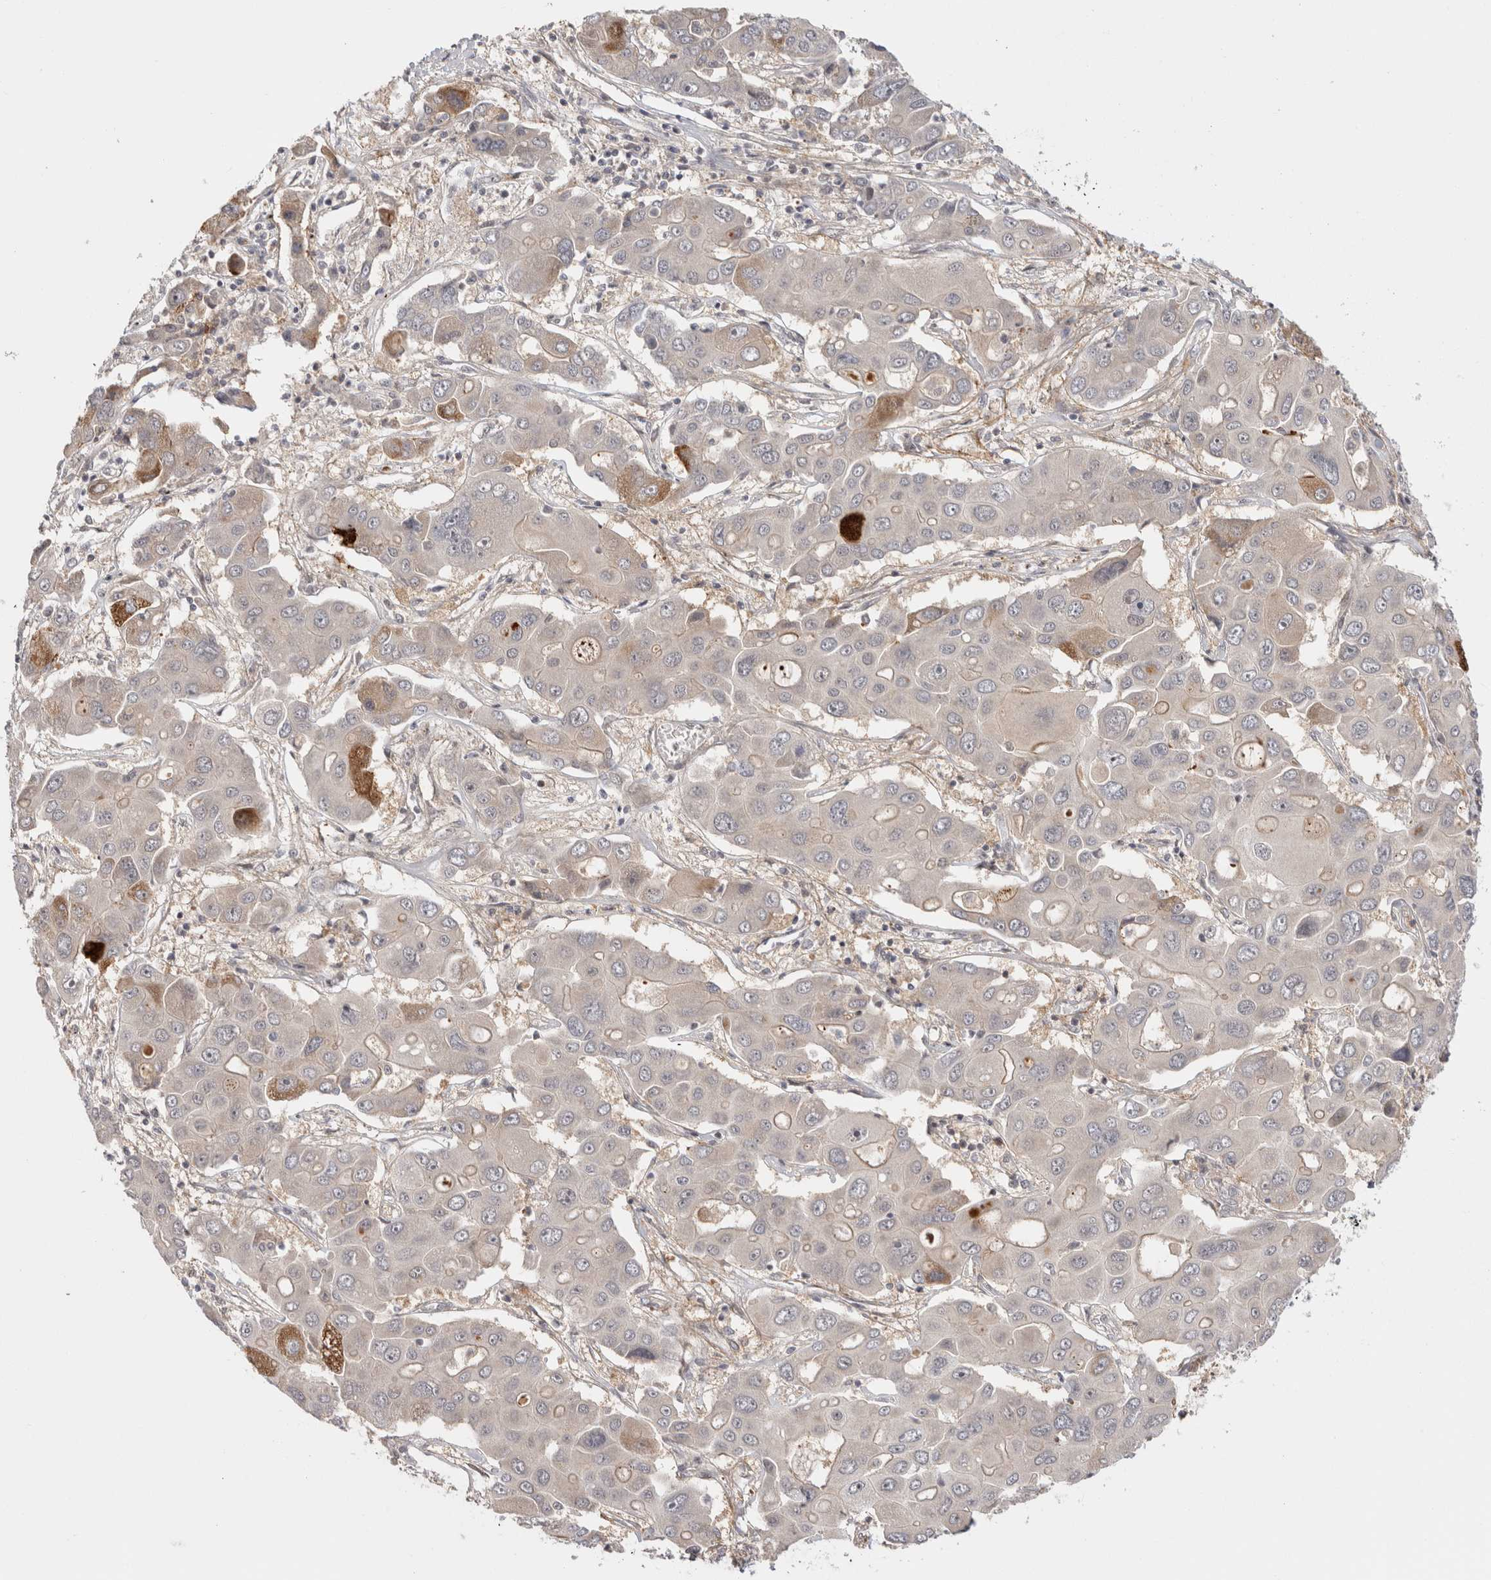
{"staining": {"intensity": "weak", "quantity": "<25%", "location": "cytoplasmic/membranous"}, "tissue": "liver cancer", "cell_type": "Tumor cells", "image_type": "cancer", "snomed": [{"axis": "morphology", "description": "Cholangiocarcinoma"}, {"axis": "topography", "description": "Liver"}], "caption": "Immunohistochemistry (IHC) image of neoplastic tissue: human liver cancer (cholangiocarcinoma) stained with DAB reveals no significant protein staining in tumor cells. (DAB IHC, high magnification).", "gene": "ZNF318", "patient": {"sex": "male", "age": 67}}